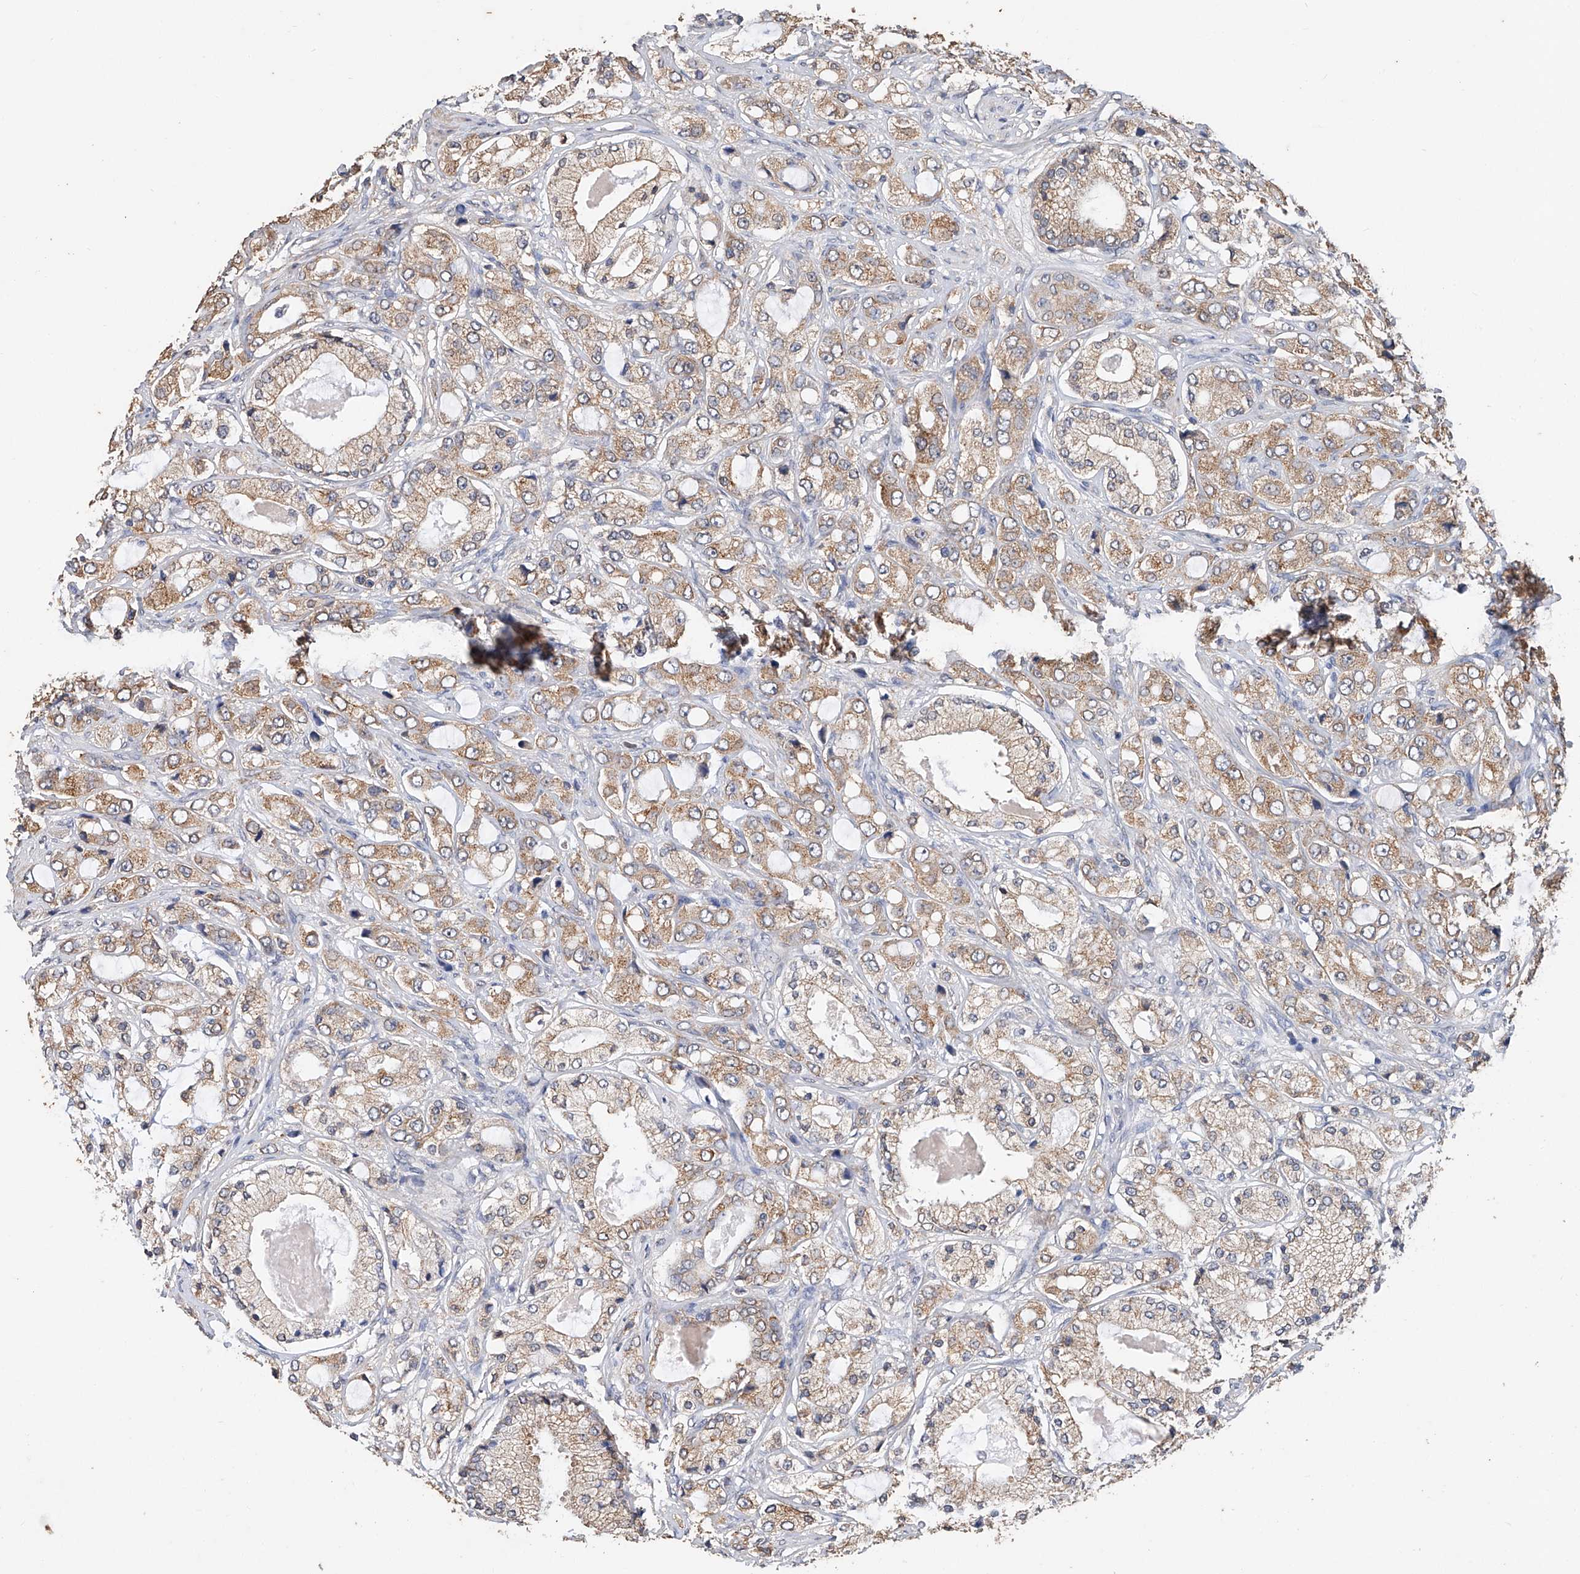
{"staining": {"intensity": "weak", "quantity": ">75%", "location": "cytoplasmic/membranous"}, "tissue": "prostate cancer", "cell_type": "Tumor cells", "image_type": "cancer", "snomed": [{"axis": "morphology", "description": "Adenocarcinoma, High grade"}, {"axis": "topography", "description": "Prostate"}], "caption": "DAB (3,3'-diaminobenzidine) immunohistochemical staining of human prostate high-grade adenocarcinoma shows weak cytoplasmic/membranous protein expression in about >75% of tumor cells.", "gene": "CERS4", "patient": {"sex": "male", "age": 65}}